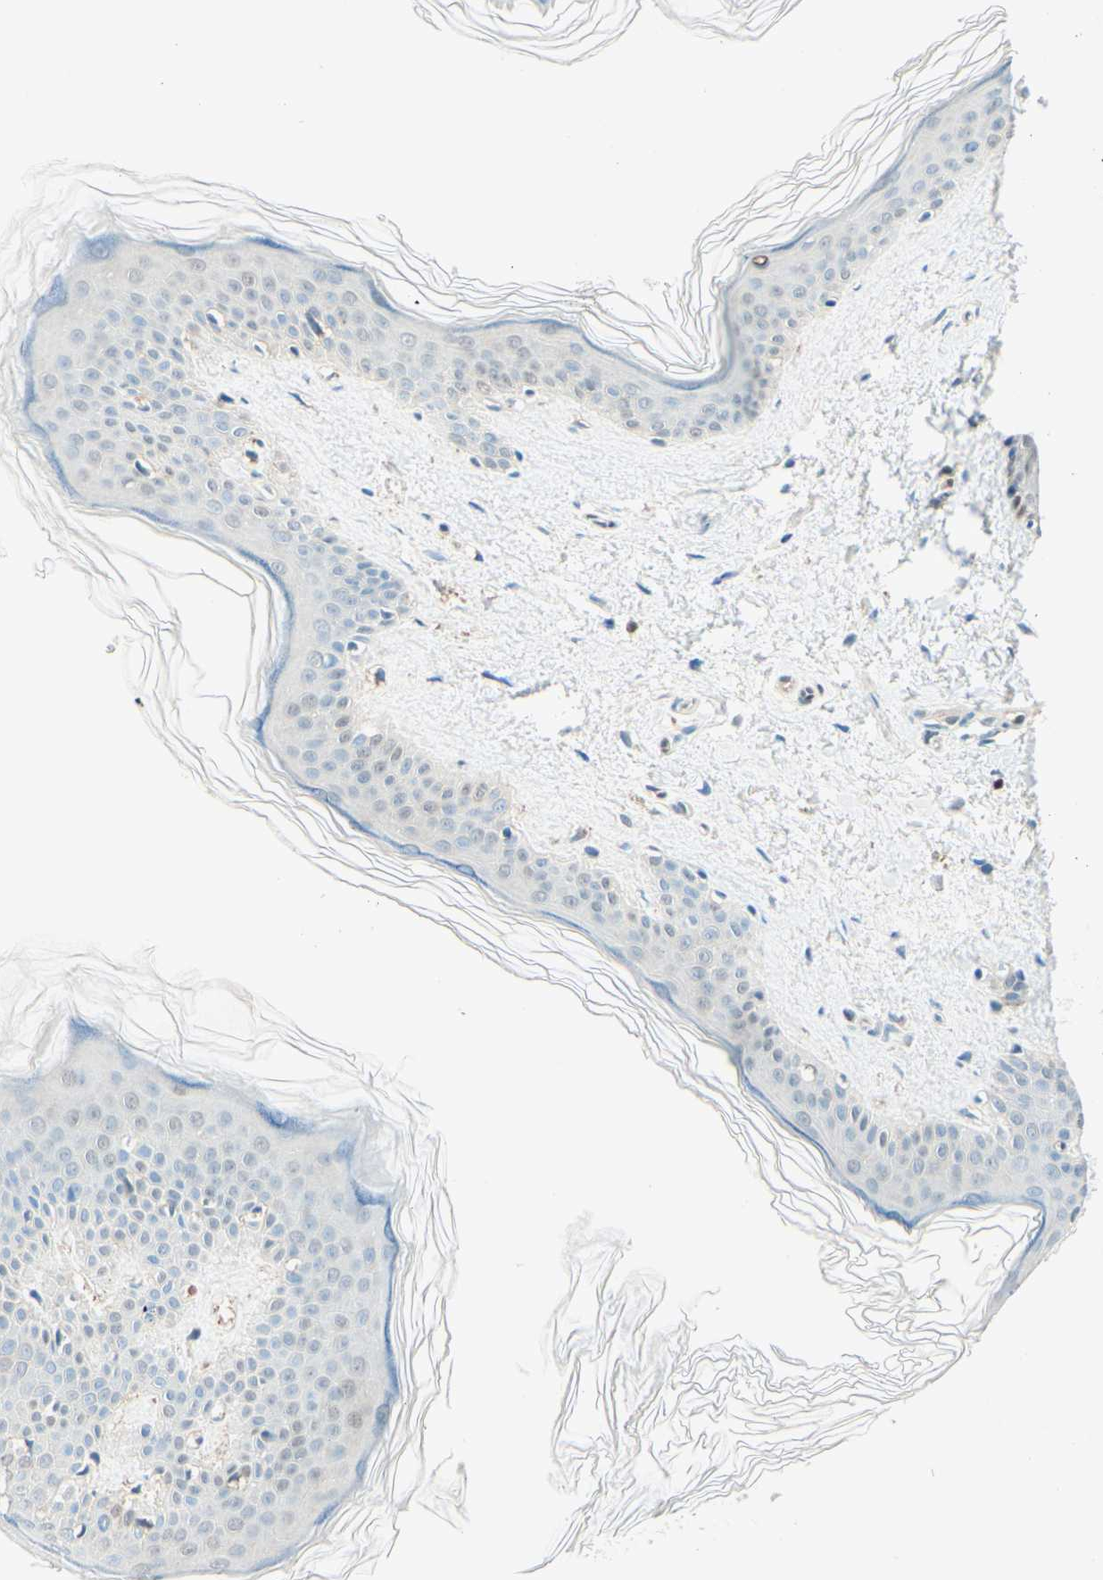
{"staining": {"intensity": "weak", "quantity": "25%-75%", "location": "cytoplasmic/membranous"}, "tissue": "skin", "cell_type": "Fibroblasts", "image_type": "normal", "snomed": [{"axis": "morphology", "description": "Normal tissue, NOS"}, {"axis": "topography", "description": "Skin"}], "caption": "Immunohistochemical staining of normal skin demonstrates 25%-75% levels of weak cytoplasmic/membranous protein positivity in about 25%-75% of fibroblasts.", "gene": "UPK3B", "patient": {"sex": "female", "age": 41}}